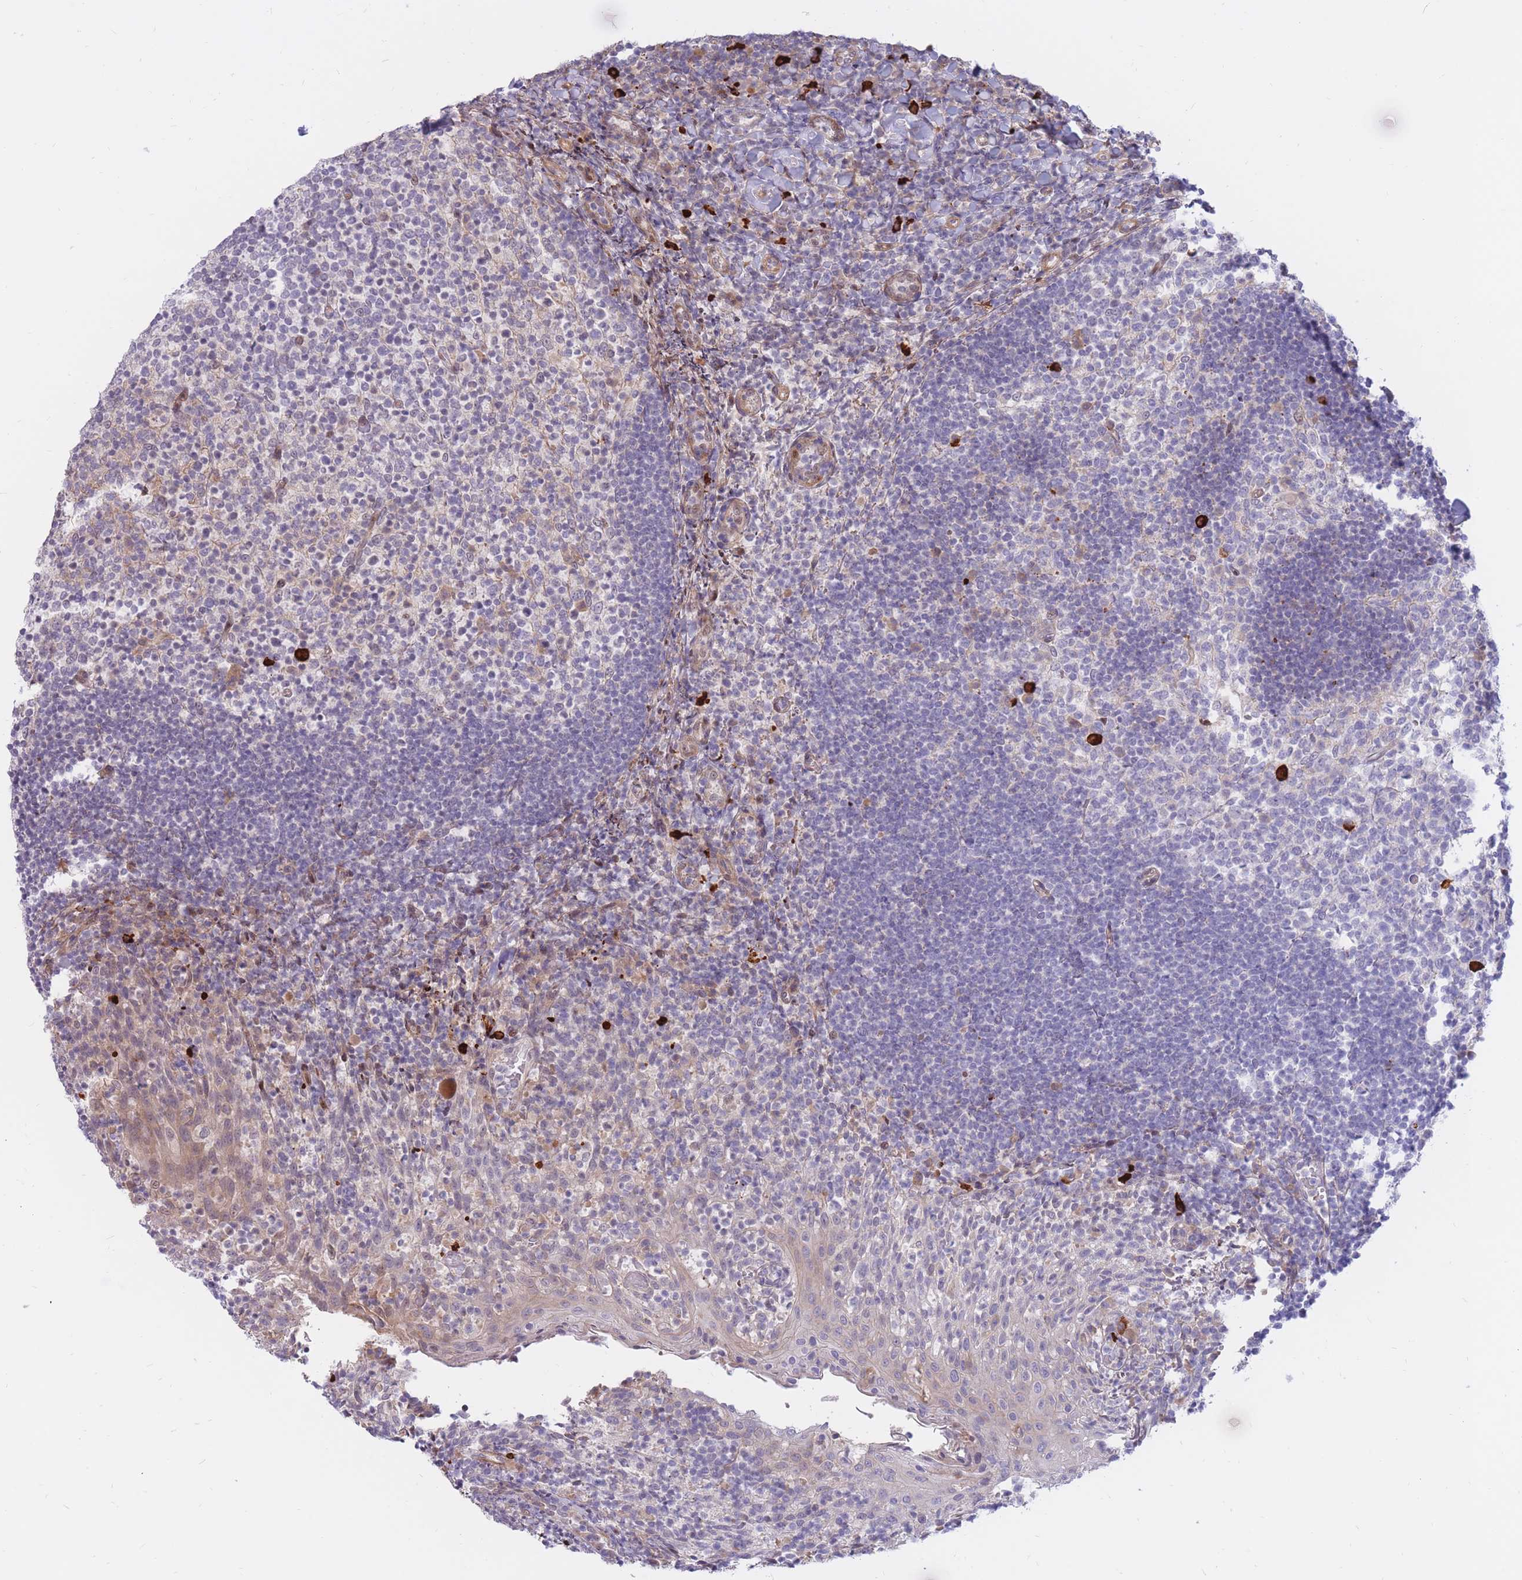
{"staining": {"intensity": "weak", "quantity": "<25%", "location": "cytoplasmic/membranous,nuclear"}, "tissue": "tonsil", "cell_type": "Germinal center cells", "image_type": "normal", "snomed": [{"axis": "morphology", "description": "Normal tissue, NOS"}, {"axis": "topography", "description": "Tonsil"}], "caption": "This is an immunohistochemistry (IHC) histopathology image of normal human tonsil. There is no expression in germinal center cells.", "gene": "ERICH6B", "patient": {"sex": "female", "age": 10}}